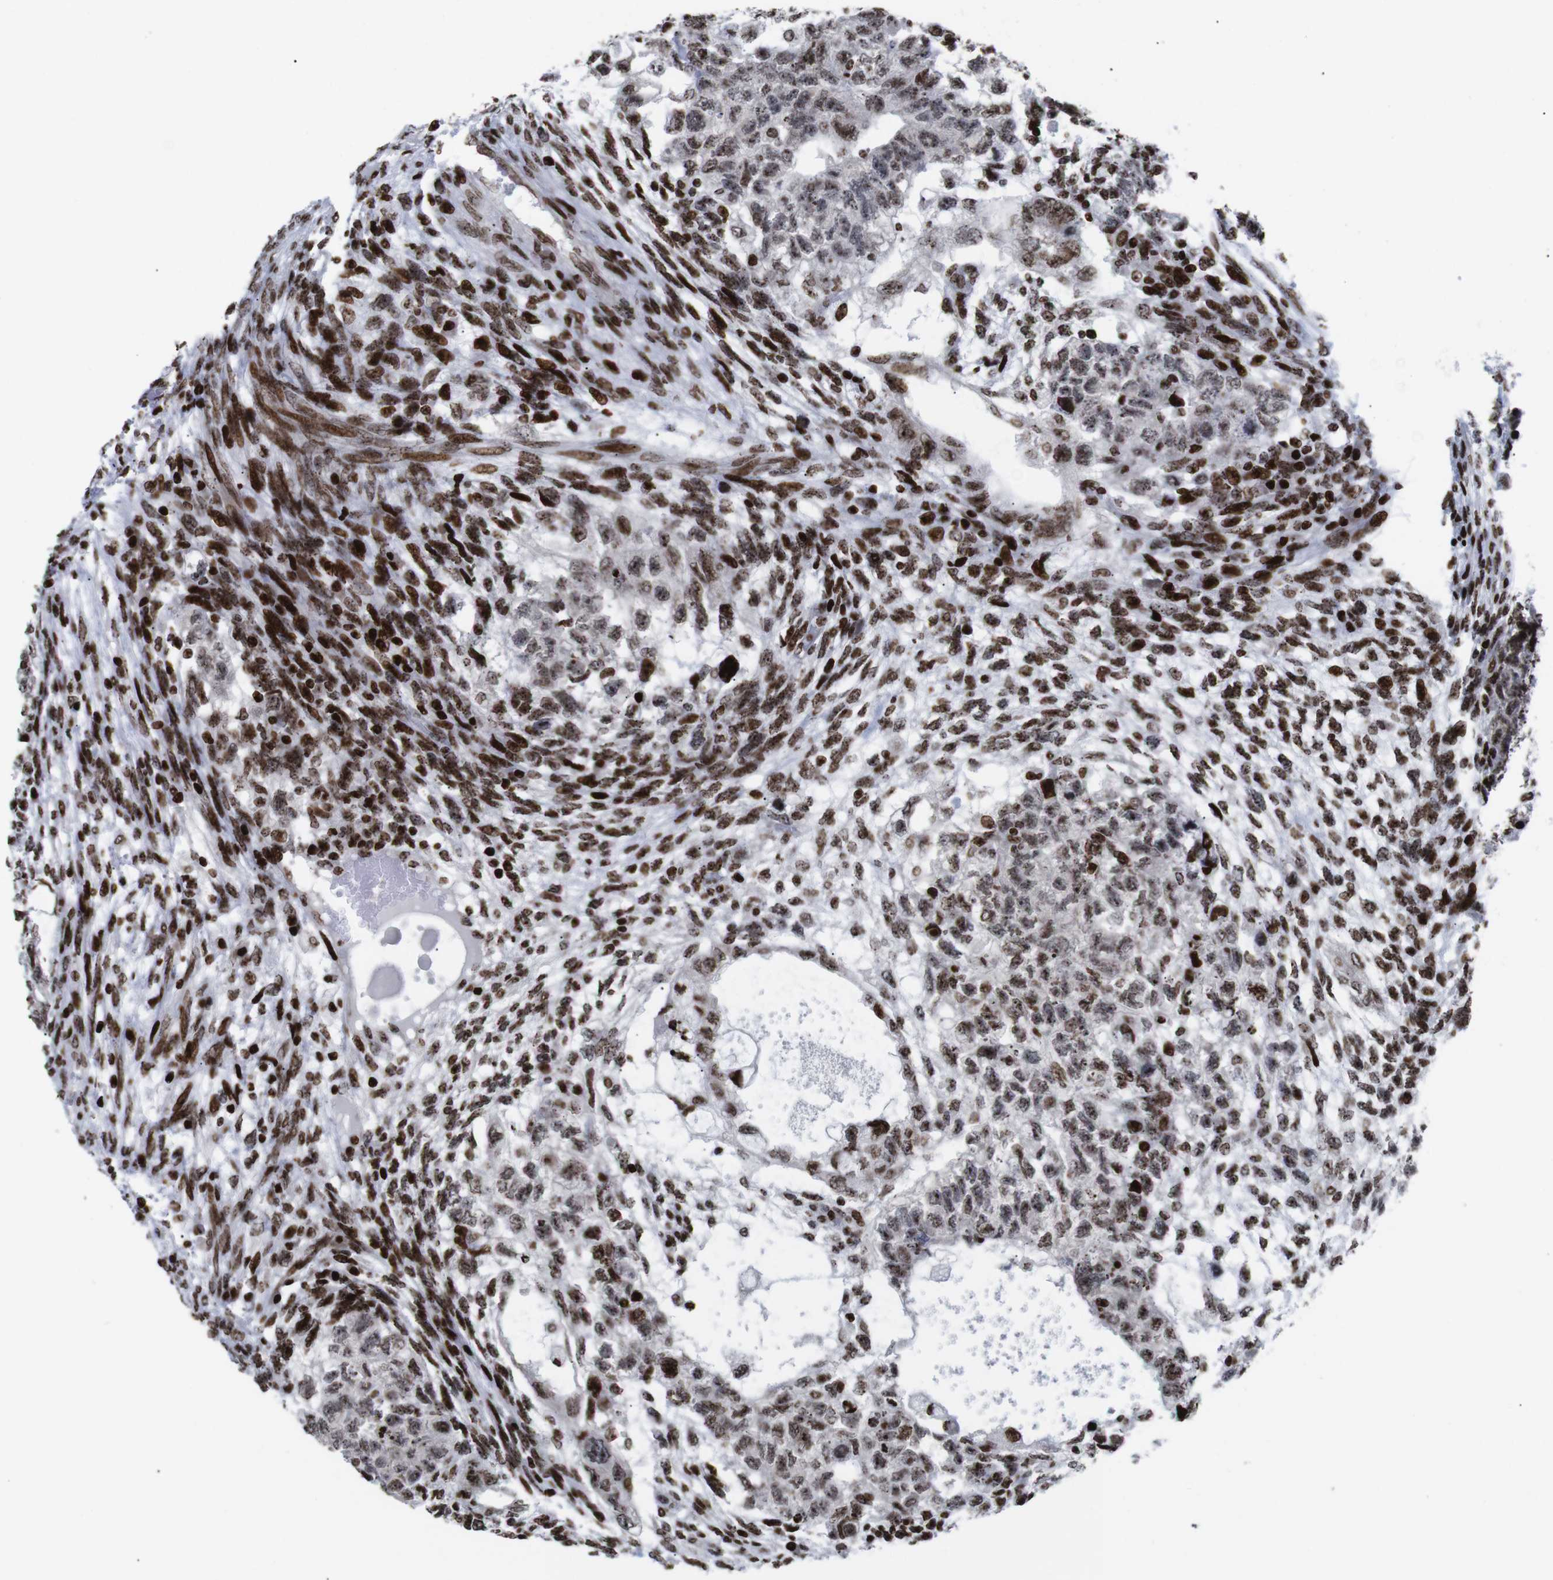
{"staining": {"intensity": "moderate", "quantity": ">75%", "location": "nuclear"}, "tissue": "testis cancer", "cell_type": "Tumor cells", "image_type": "cancer", "snomed": [{"axis": "morphology", "description": "Normal tissue, NOS"}, {"axis": "morphology", "description": "Carcinoma, Embryonal, NOS"}, {"axis": "topography", "description": "Testis"}], "caption": "Immunohistochemical staining of human testis cancer (embryonal carcinoma) displays medium levels of moderate nuclear protein positivity in about >75% of tumor cells.", "gene": "H1-4", "patient": {"sex": "male", "age": 36}}